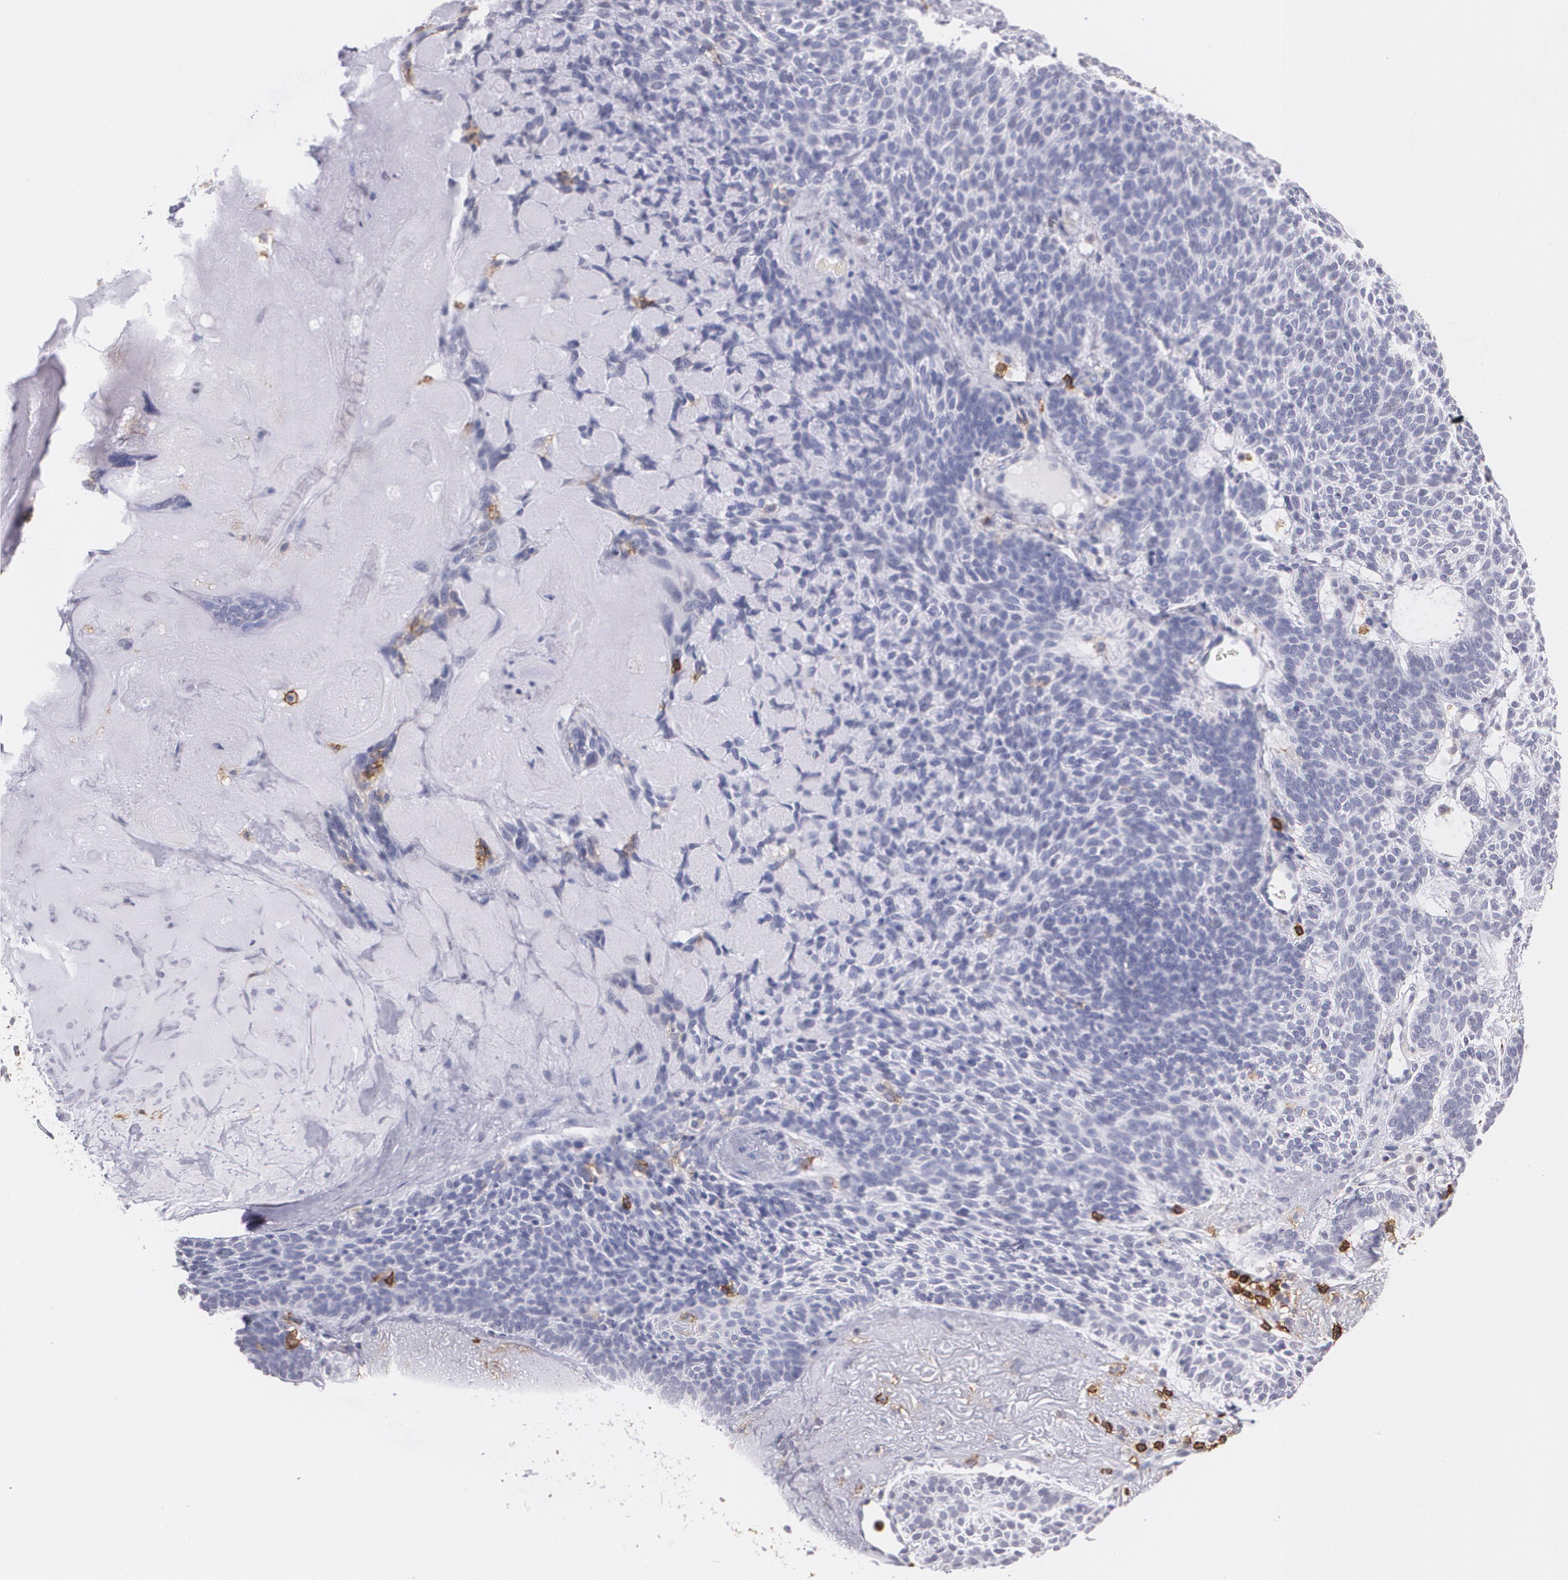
{"staining": {"intensity": "negative", "quantity": "none", "location": "none"}, "tissue": "skin cancer", "cell_type": "Tumor cells", "image_type": "cancer", "snomed": [{"axis": "morphology", "description": "Normal tissue, NOS"}, {"axis": "morphology", "description": "Basal cell carcinoma"}, {"axis": "topography", "description": "Skin"}], "caption": "Immunohistochemistry of skin cancer reveals no positivity in tumor cells.", "gene": "PTPRC", "patient": {"sex": "female", "age": 70}}